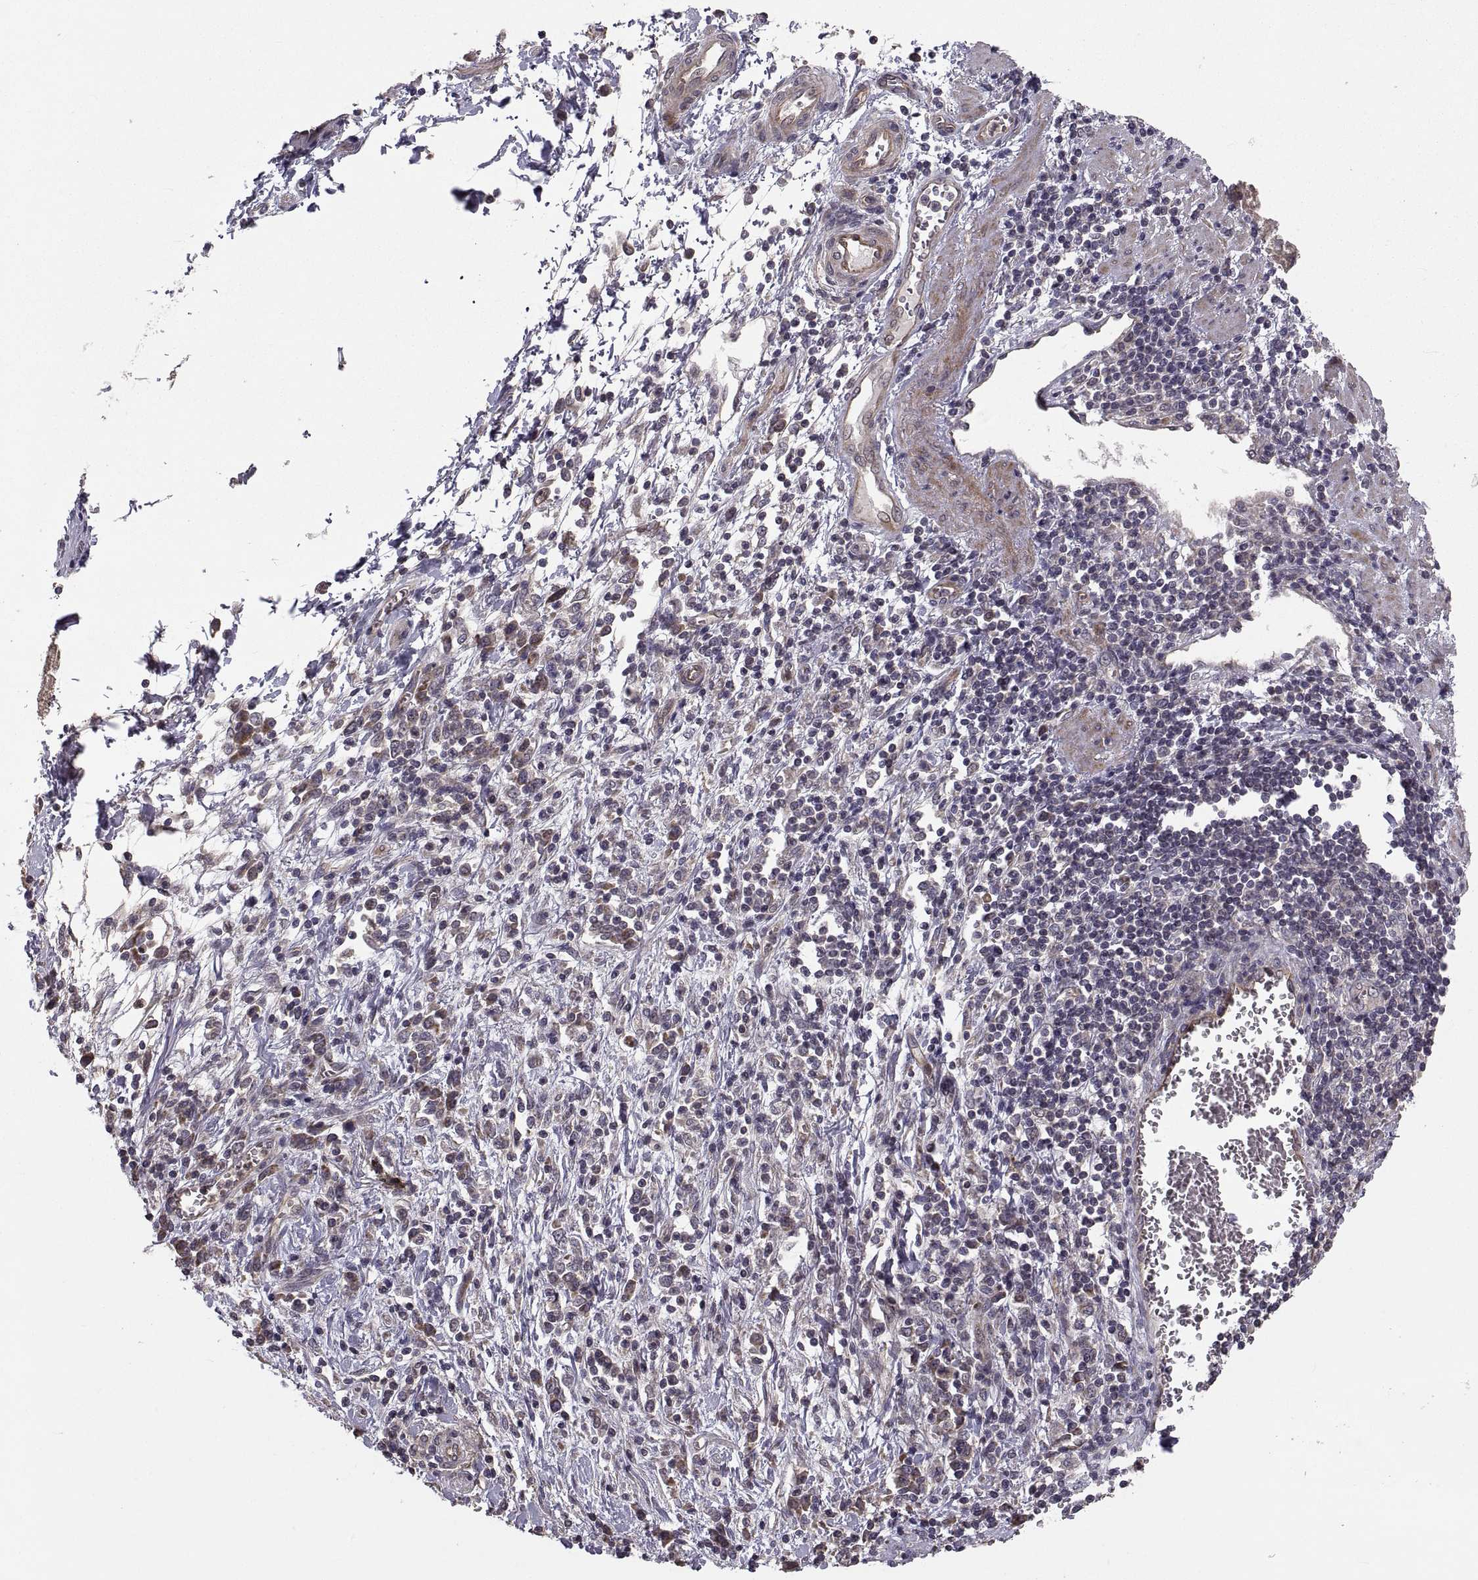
{"staining": {"intensity": "weak", "quantity": "25%-75%", "location": "cytoplasmic/membranous"}, "tissue": "stomach cancer", "cell_type": "Tumor cells", "image_type": "cancer", "snomed": [{"axis": "morphology", "description": "Adenocarcinoma, NOS"}, {"axis": "topography", "description": "Stomach"}], "caption": "Human adenocarcinoma (stomach) stained with a protein marker demonstrates weak staining in tumor cells.", "gene": "PMM2", "patient": {"sex": "female", "age": 57}}